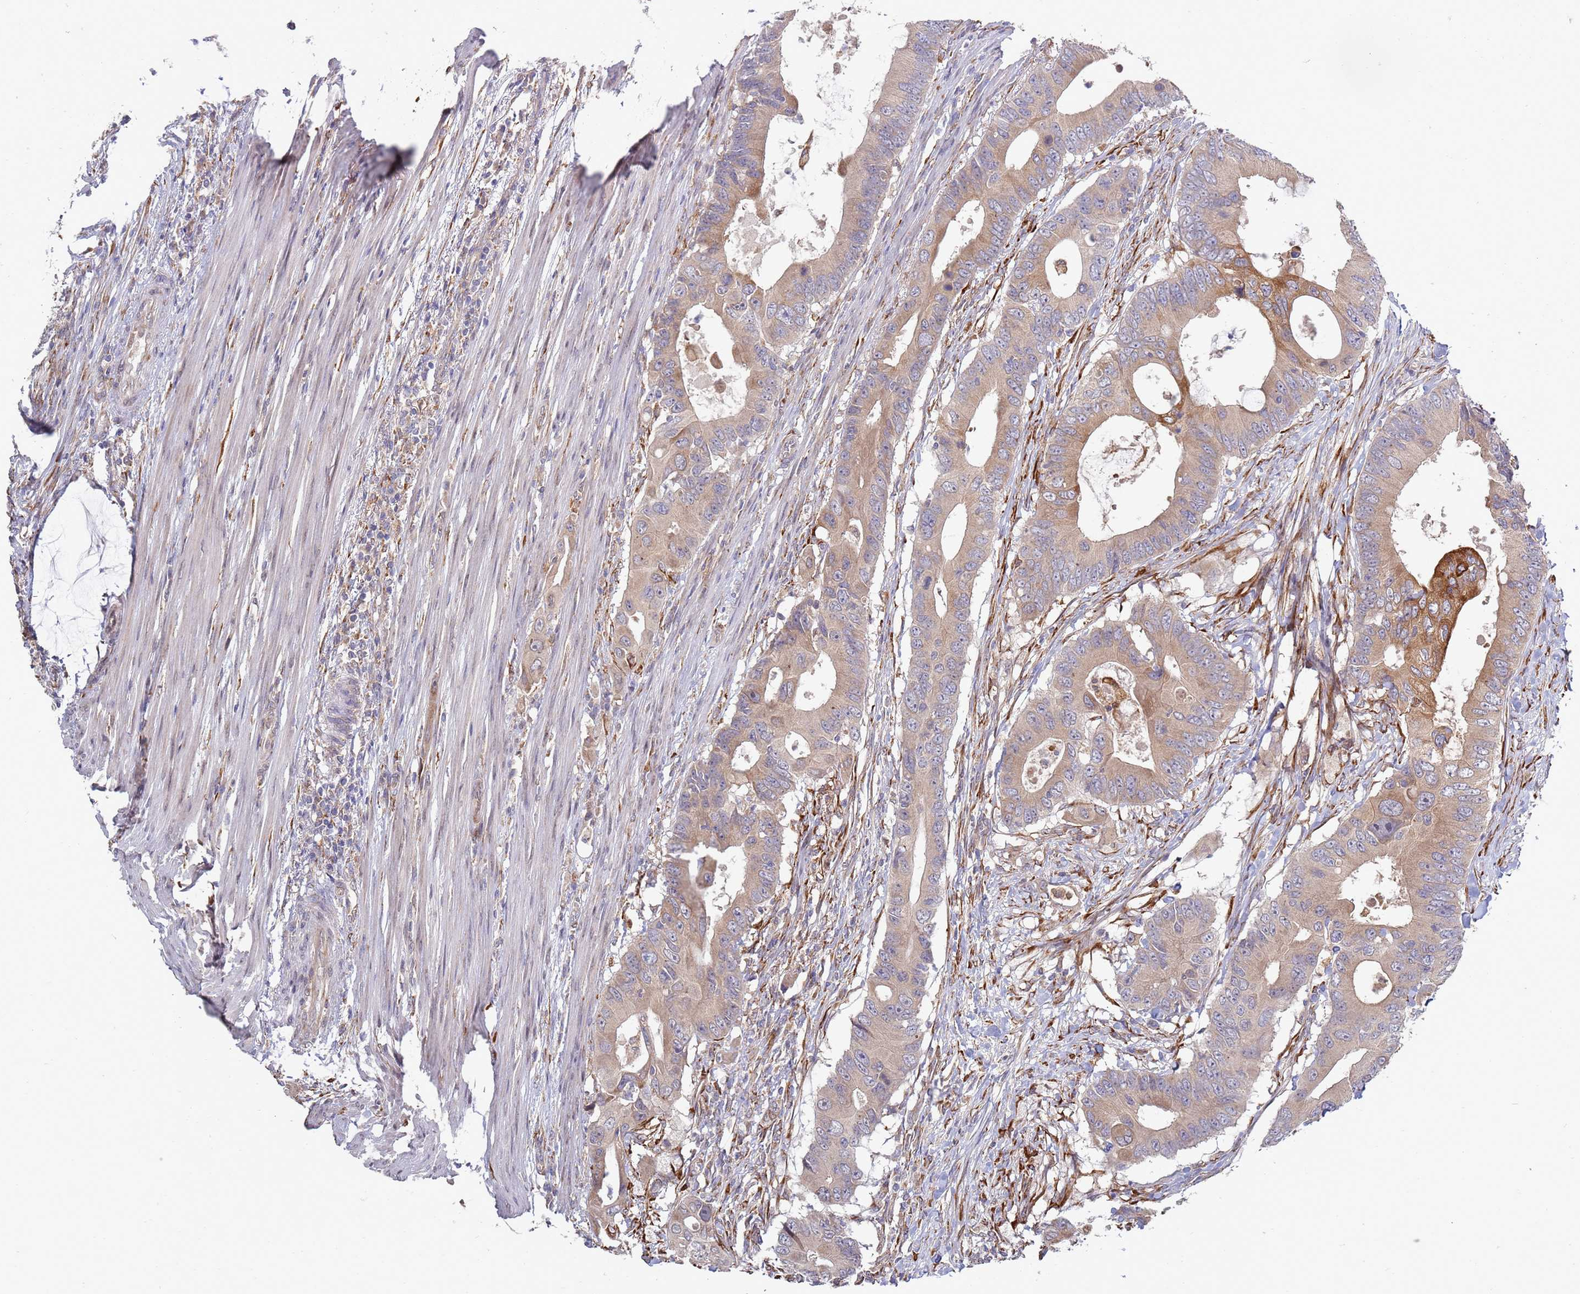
{"staining": {"intensity": "moderate", "quantity": ">75%", "location": "cytoplasmic/membranous"}, "tissue": "colorectal cancer", "cell_type": "Tumor cells", "image_type": "cancer", "snomed": [{"axis": "morphology", "description": "Adenocarcinoma, NOS"}, {"axis": "topography", "description": "Colon"}], "caption": "Brown immunohistochemical staining in human colorectal cancer shows moderate cytoplasmic/membranous expression in approximately >75% of tumor cells.", "gene": "VRK2", "patient": {"sex": "male", "age": 71}}